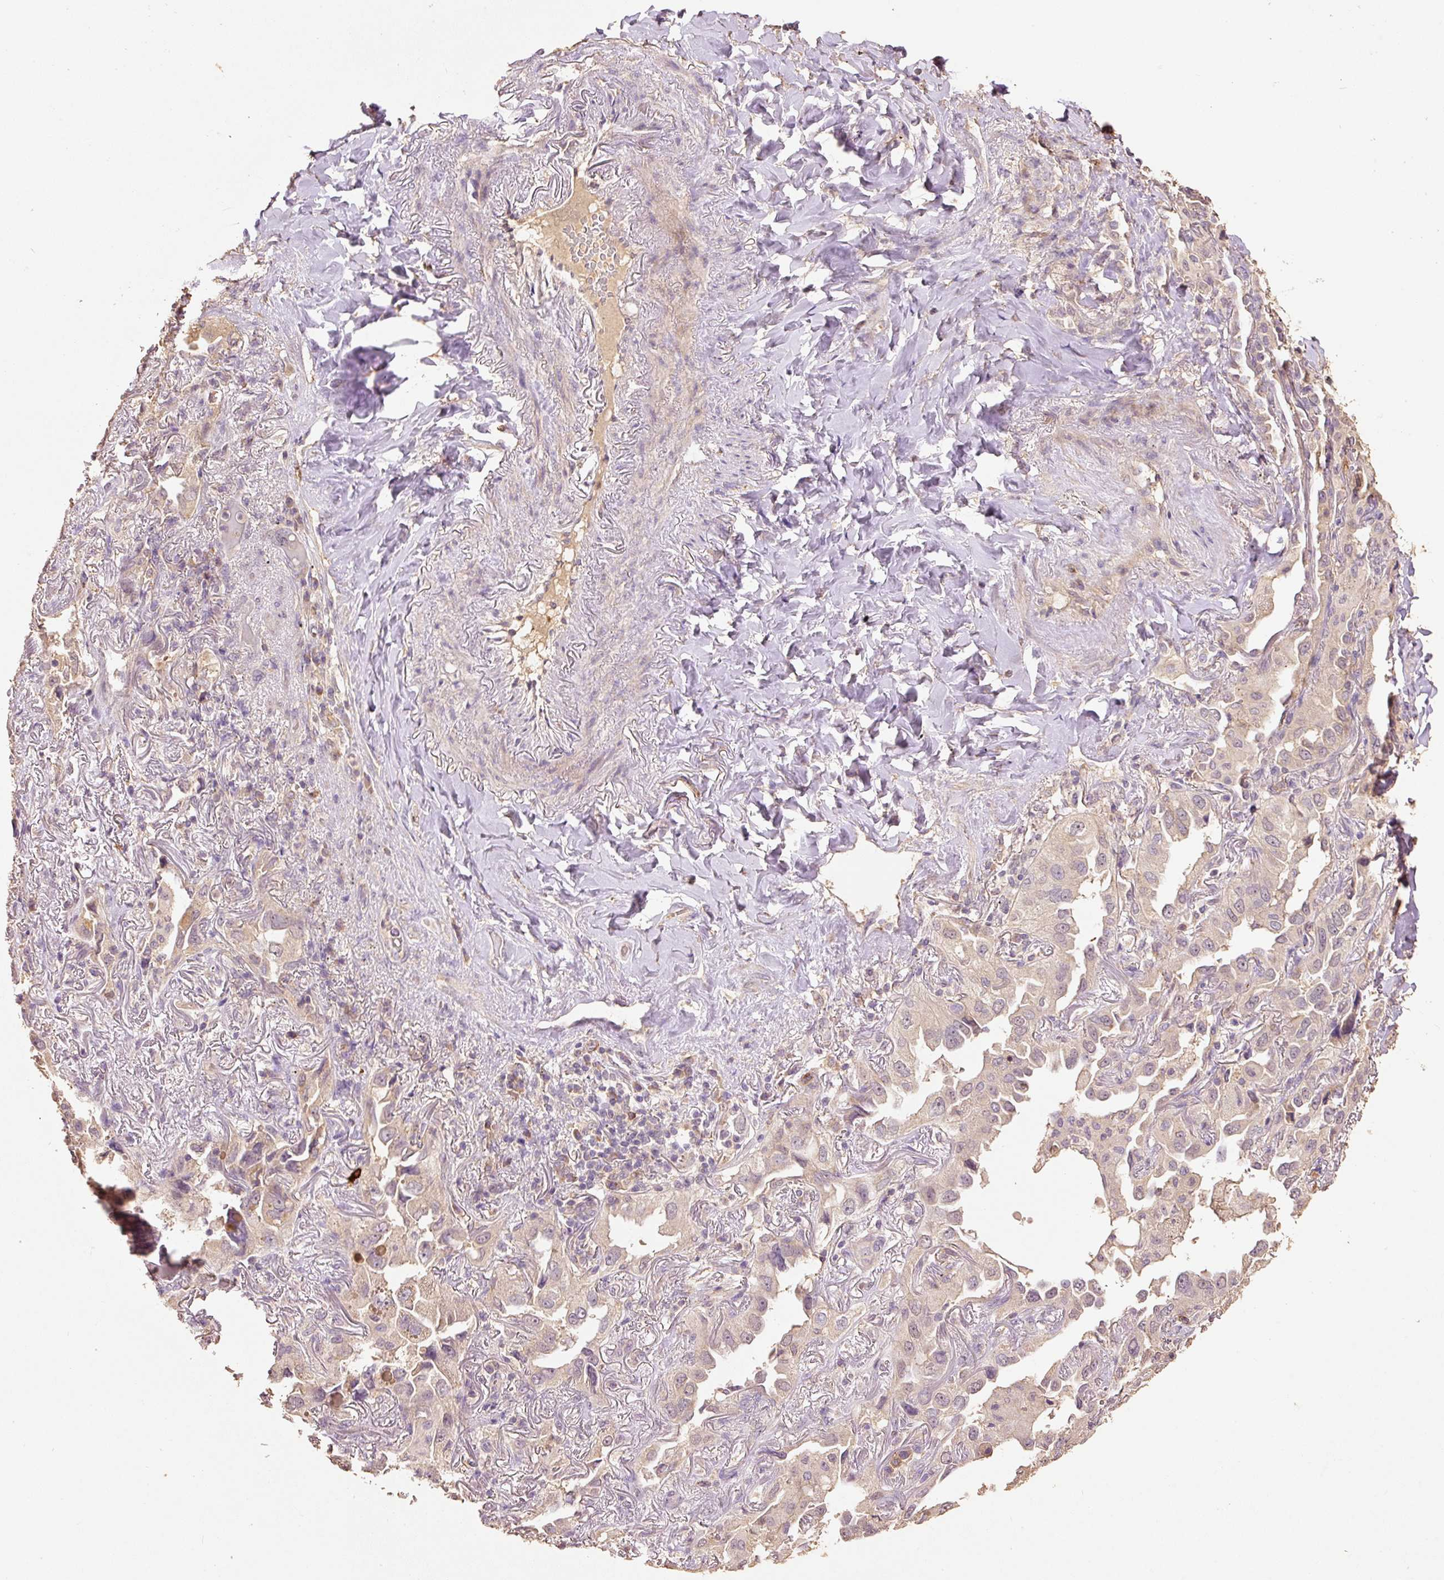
{"staining": {"intensity": "weak", "quantity": ">75%", "location": "cytoplasmic/membranous"}, "tissue": "lung cancer", "cell_type": "Tumor cells", "image_type": "cancer", "snomed": [{"axis": "morphology", "description": "Adenocarcinoma, NOS"}, {"axis": "topography", "description": "Lung"}], "caption": "Weak cytoplasmic/membranous protein staining is appreciated in about >75% of tumor cells in lung adenocarcinoma.", "gene": "HERC2", "patient": {"sex": "female", "age": 69}}